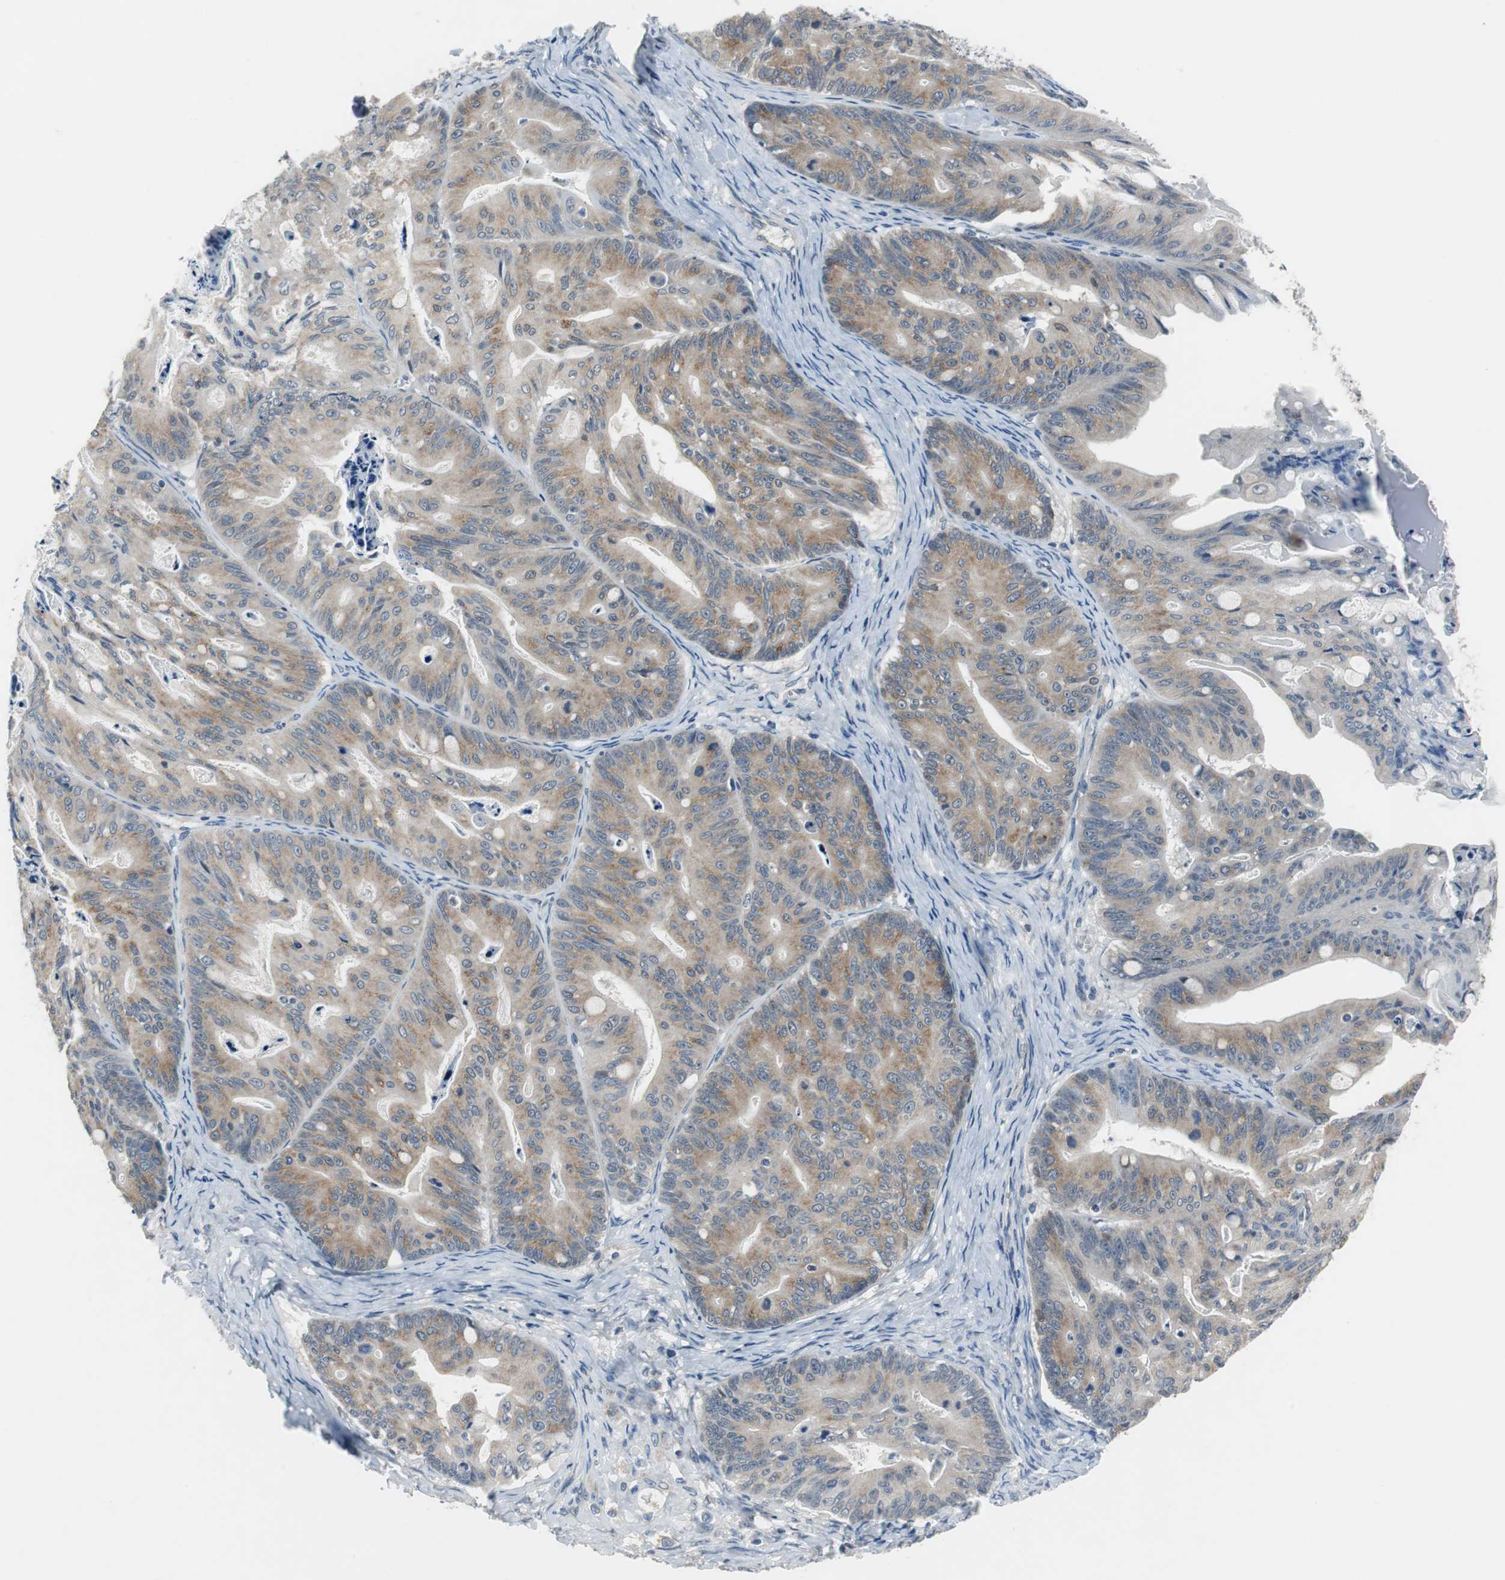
{"staining": {"intensity": "moderate", "quantity": ">75%", "location": "cytoplasmic/membranous"}, "tissue": "ovarian cancer", "cell_type": "Tumor cells", "image_type": "cancer", "snomed": [{"axis": "morphology", "description": "Cystadenocarcinoma, mucinous, NOS"}, {"axis": "topography", "description": "Ovary"}], "caption": "This photomicrograph exhibits ovarian mucinous cystadenocarcinoma stained with IHC to label a protein in brown. The cytoplasmic/membranous of tumor cells show moderate positivity for the protein. Nuclei are counter-stained blue.", "gene": "PLAA", "patient": {"sex": "female", "age": 36}}